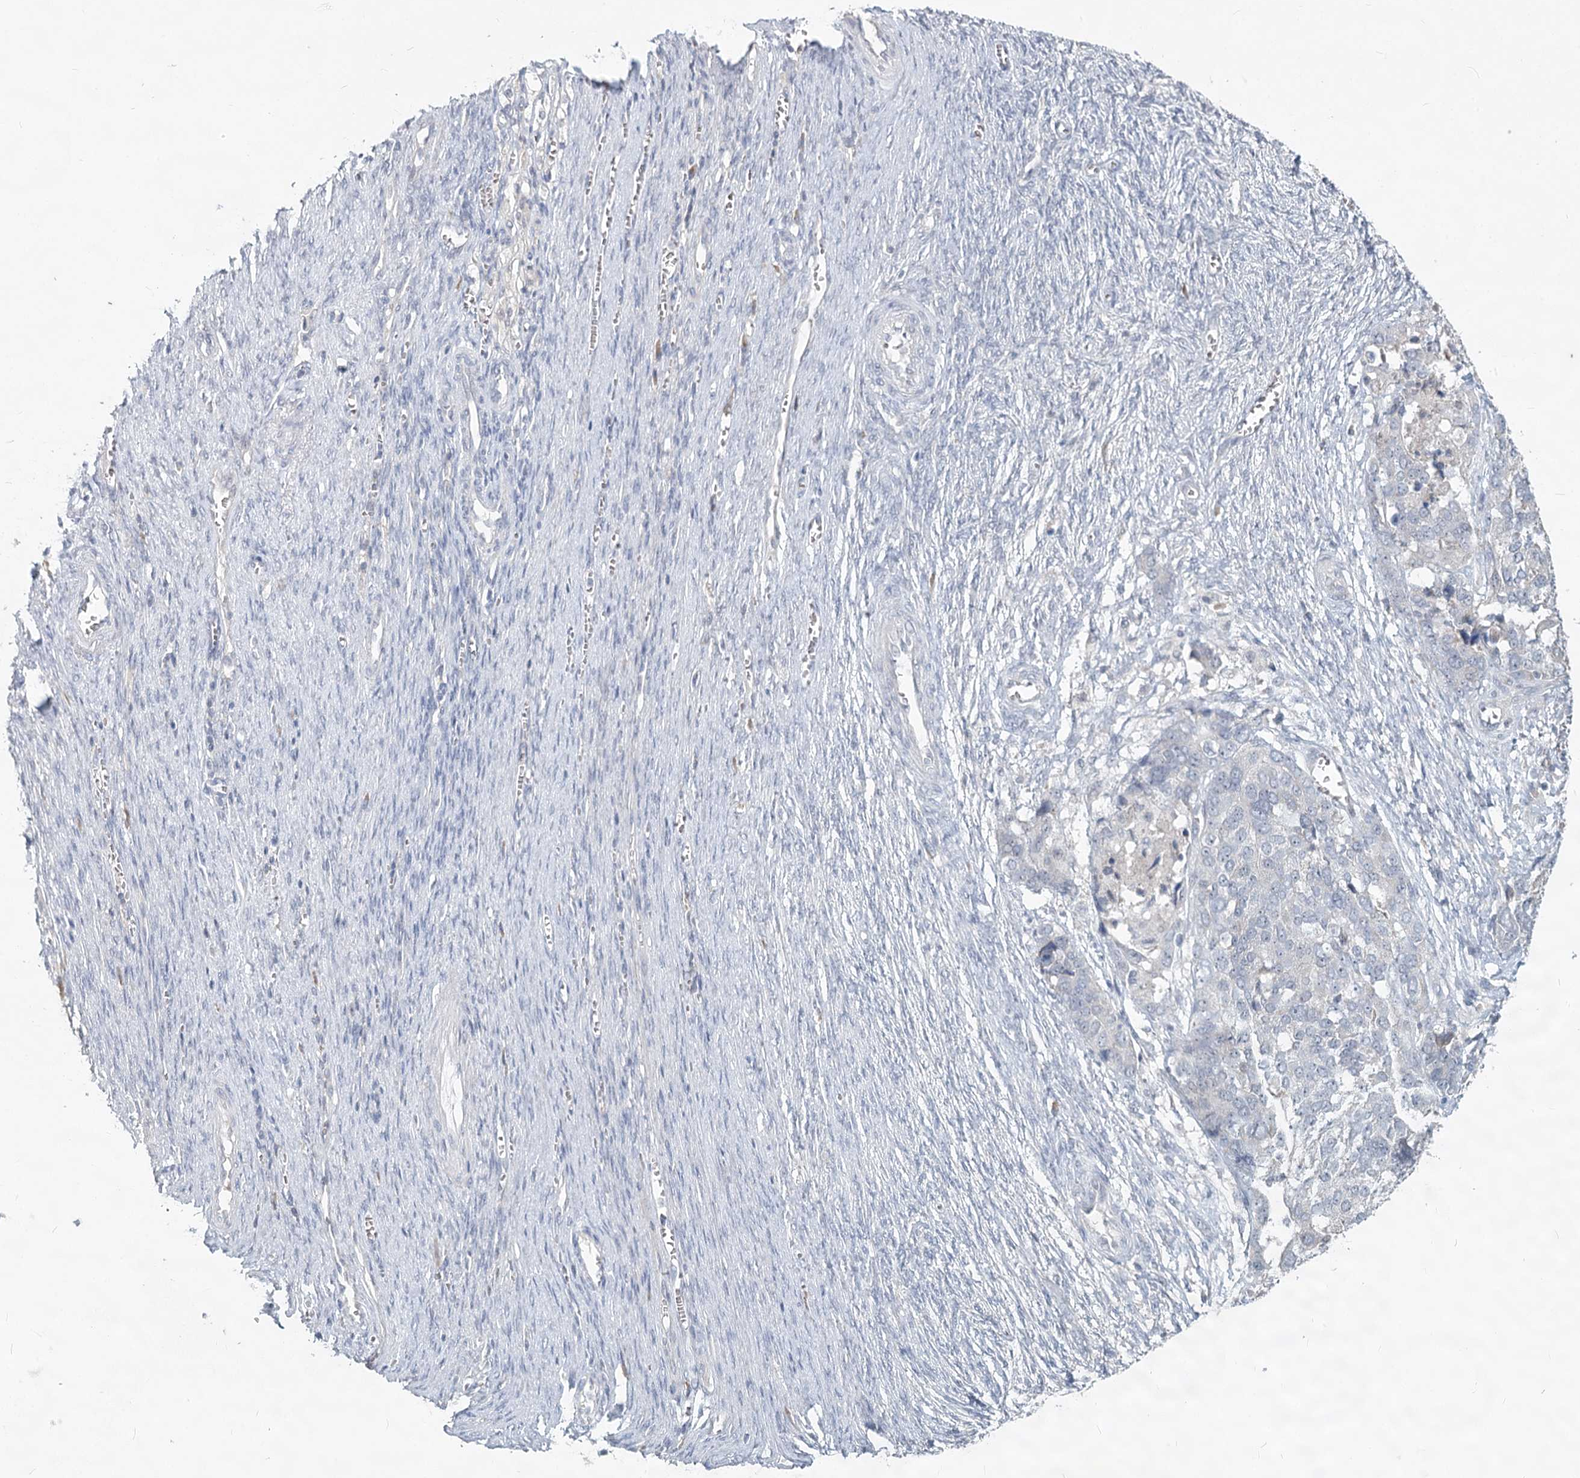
{"staining": {"intensity": "negative", "quantity": "none", "location": "none"}, "tissue": "ovarian cancer", "cell_type": "Tumor cells", "image_type": "cancer", "snomed": [{"axis": "morphology", "description": "Cystadenocarcinoma, serous, NOS"}, {"axis": "topography", "description": "Ovary"}], "caption": "This is an immunohistochemistry photomicrograph of human ovarian cancer (serous cystadenocarcinoma). There is no staining in tumor cells.", "gene": "SLC9A3", "patient": {"sex": "female", "age": 44}}